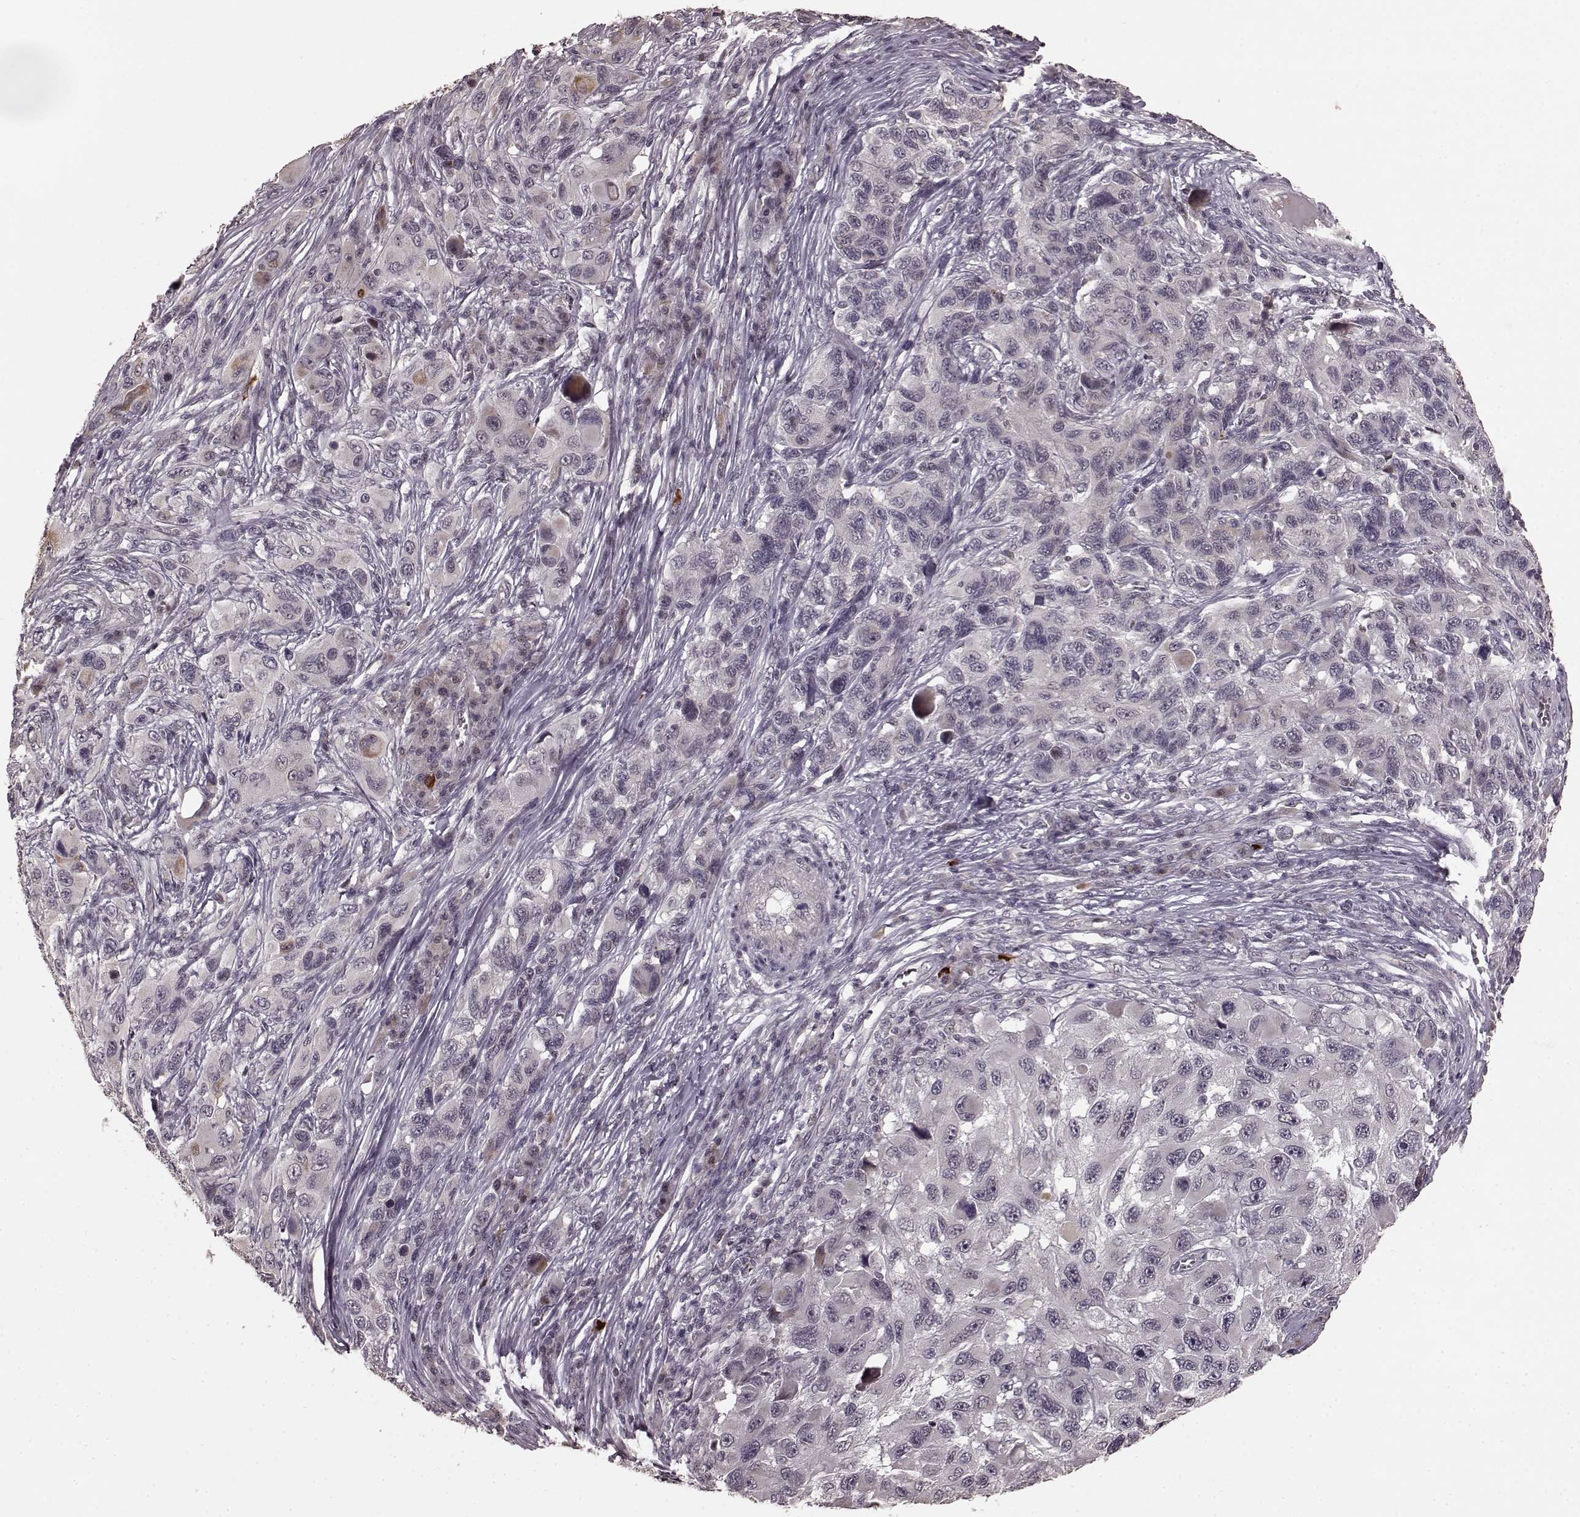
{"staining": {"intensity": "negative", "quantity": "none", "location": "none"}, "tissue": "melanoma", "cell_type": "Tumor cells", "image_type": "cancer", "snomed": [{"axis": "morphology", "description": "Malignant melanoma, NOS"}, {"axis": "topography", "description": "Skin"}], "caption": "The histopathology image exhibits no staining of tumor cells in malignant melanoma.", "gene": "PLCB4", "patient": {"sex": "male", "age": 53}}